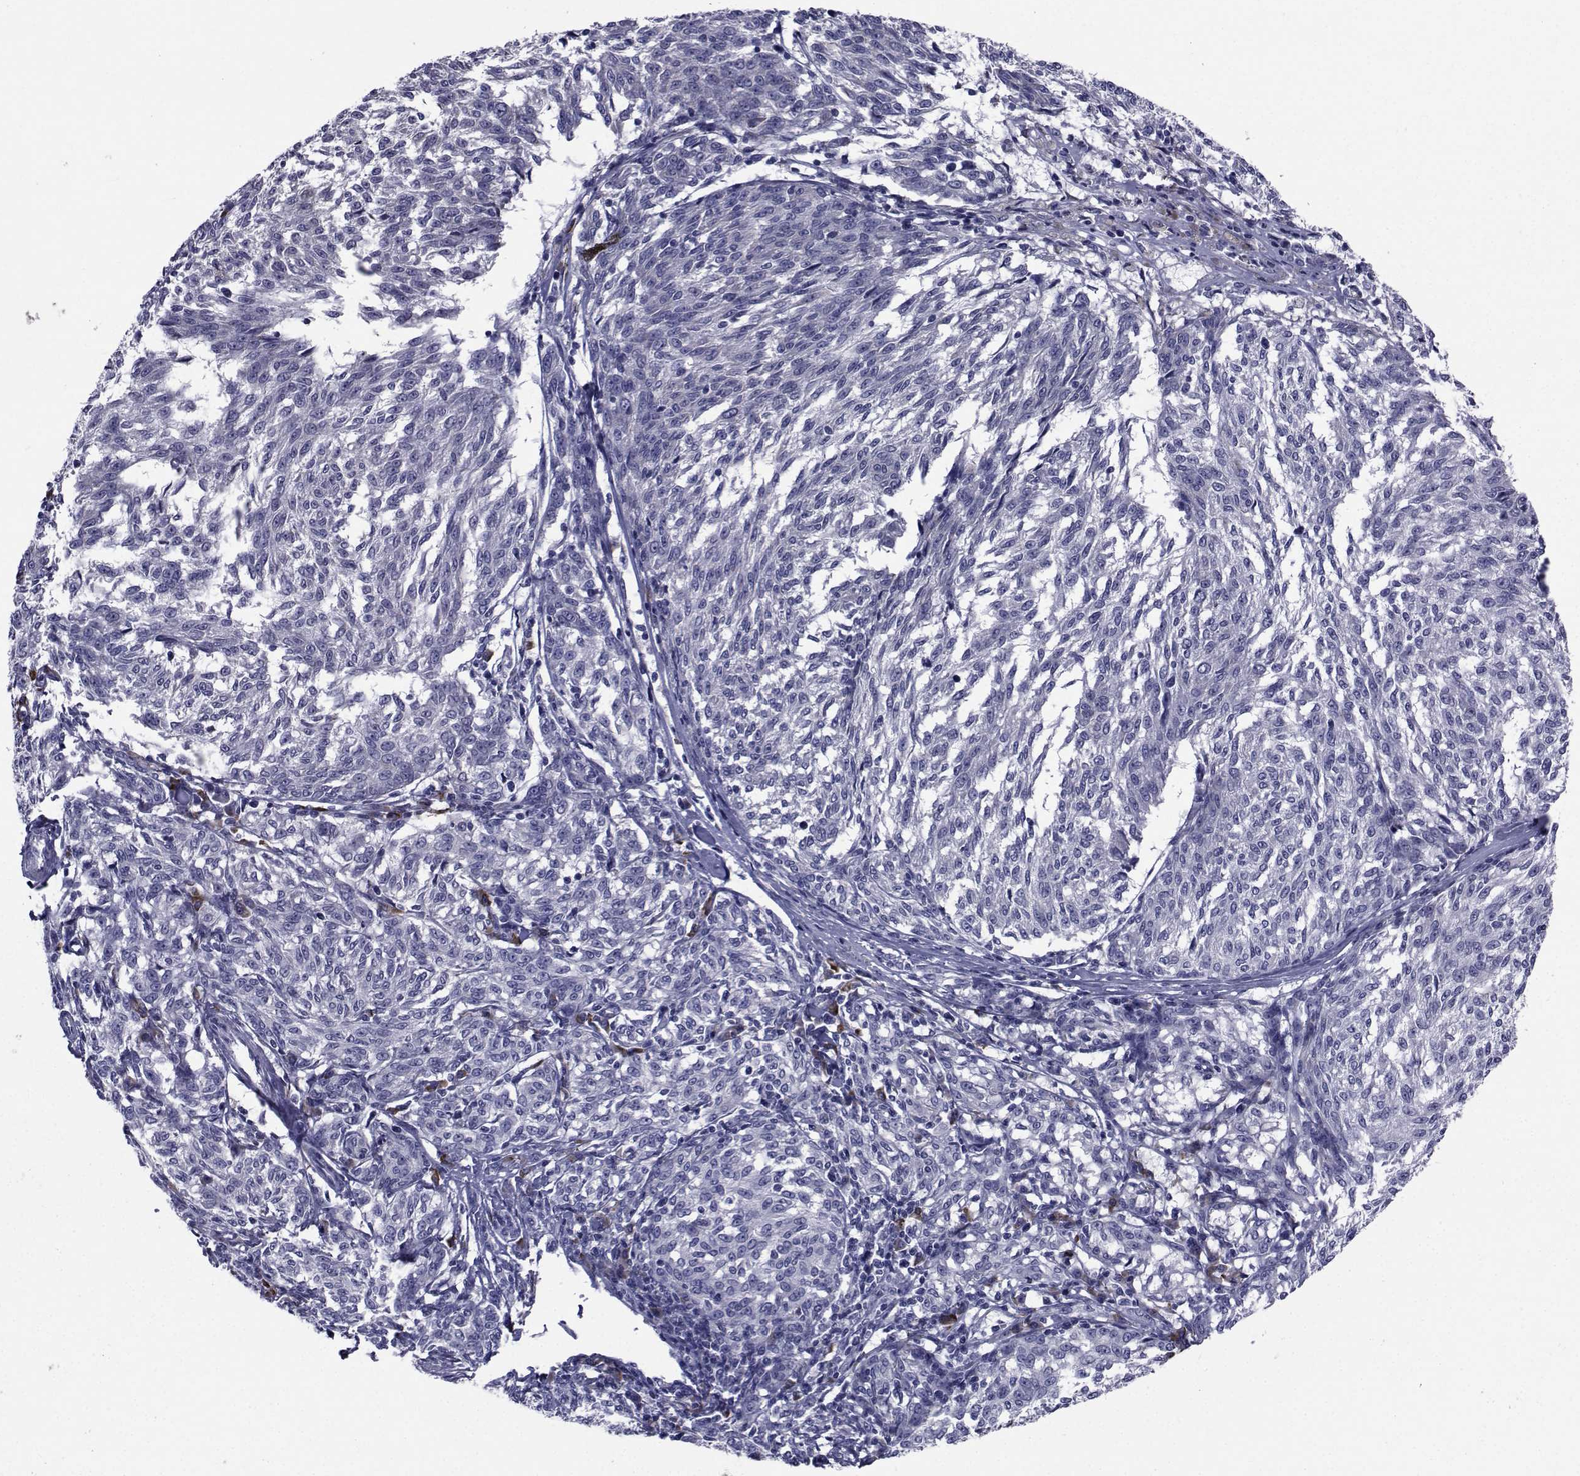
{"staining": {"intensity": "negative", "quantity": "none", "location": "none"}, "tissue": "melanoma", "cell_type": "Tumor cells", "image_type": "cancer", "snomed": [{"axis": "morphology", "description": "Malignant melanoma, NOS"}, {"axis": "topography", "description": "Skin"}], "caption": "High power microscopy image of an immunohistochemistry (IHC) photomicrograph of malignant melanoma, revealing no significant expression in tumor cells.", "gene": "ROPN1", "patient": {"sex": "female", "age": 72}}